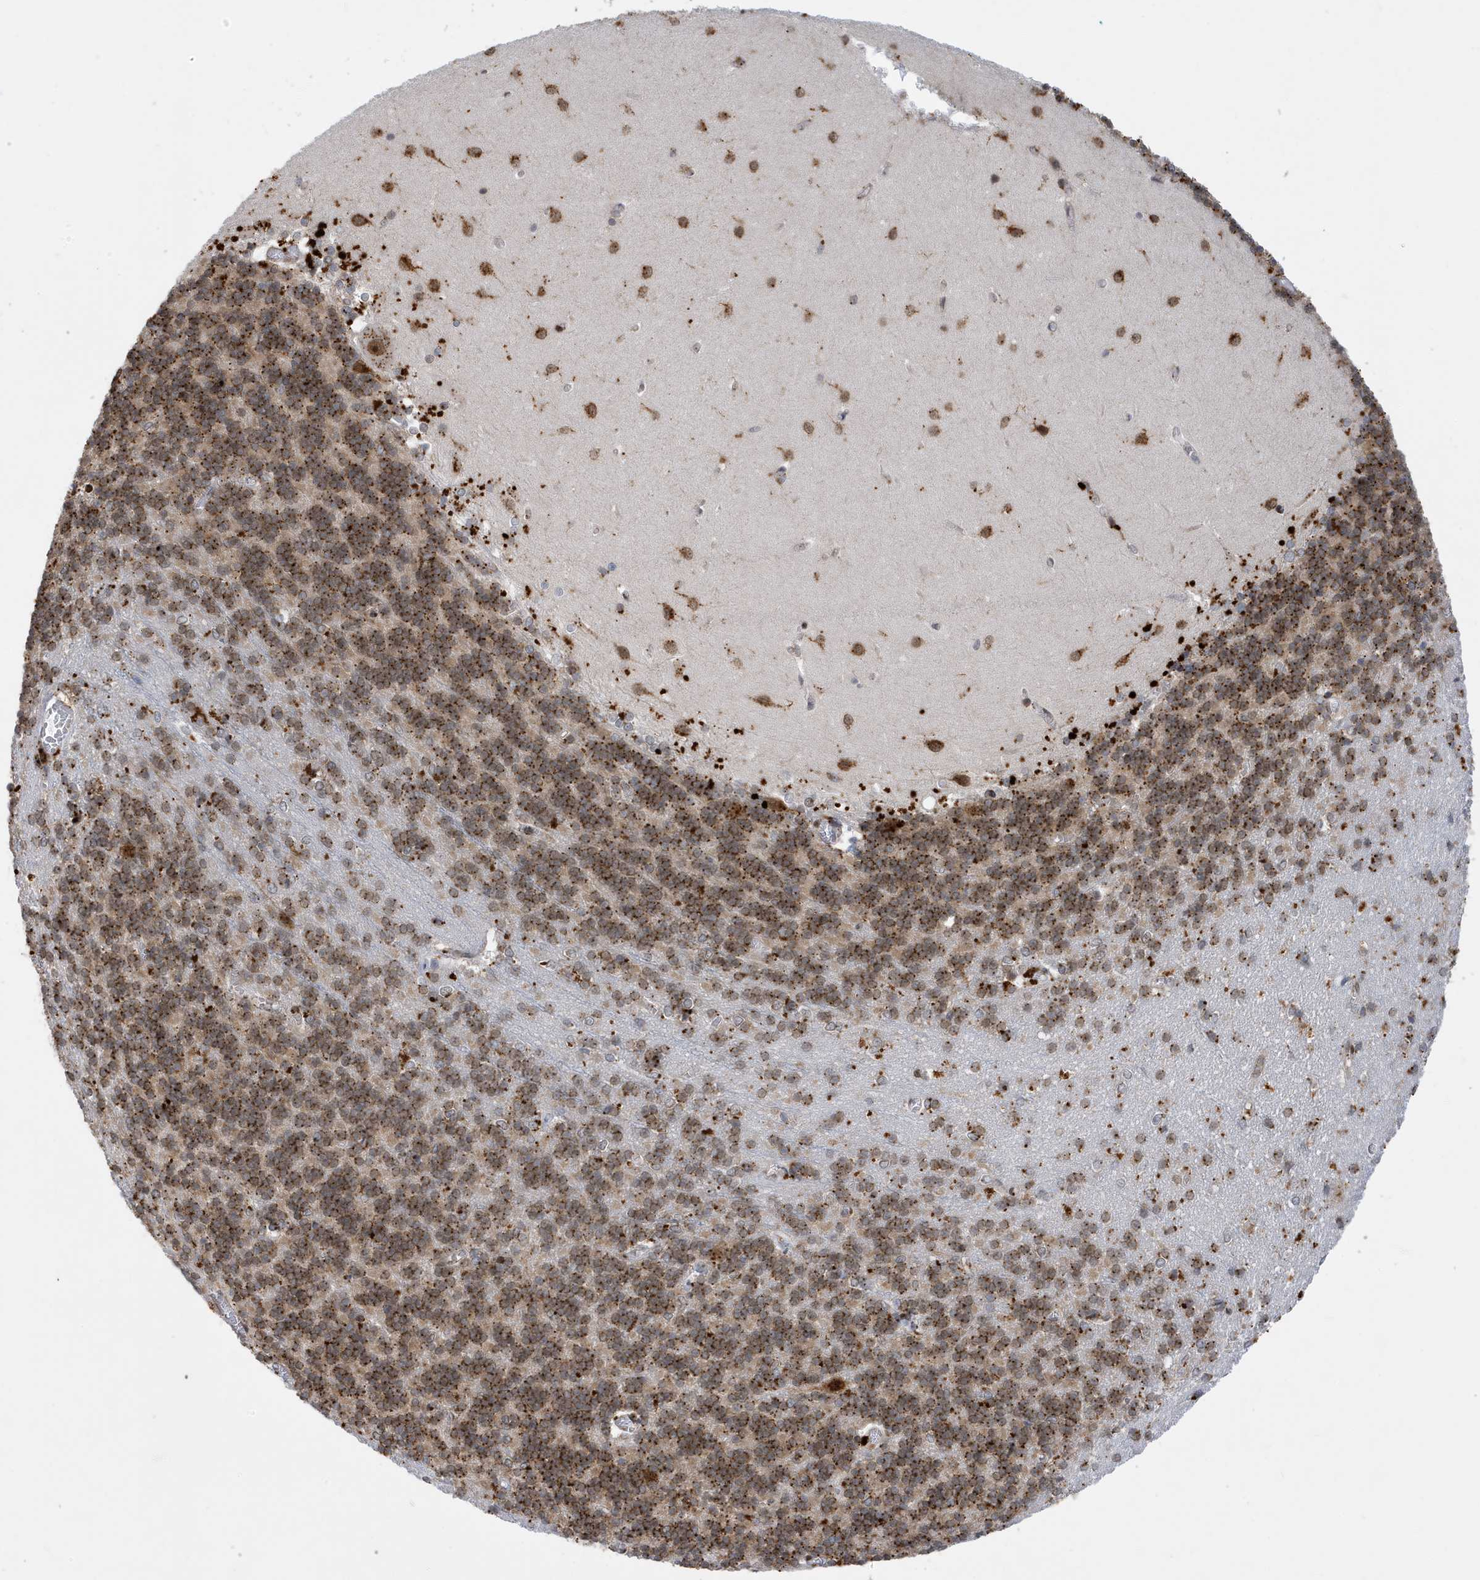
{"staining": {"intensity": "moderate", "quantity": ">75%", "location": "cytoplasmic/membranous"}, "tissue": "cerebellum", "cell_type": "Cells in granular layer", "image_type": "normal", "snomed": [{"axis": "morphology", "description": "Normal tissue, NOS"}, {"axis": "topography", "description": "Cerebellum"}], "caption": "DAB (3,3'-diaminobenzidine) immunohistochemical staining of unremarkable cerebellum shows moderate cytoplasmic/membranous protein staining in about >75% of cells in granular layer.", "gene": "ZNF507", "patient": {"sex": "male", "age": 37}}